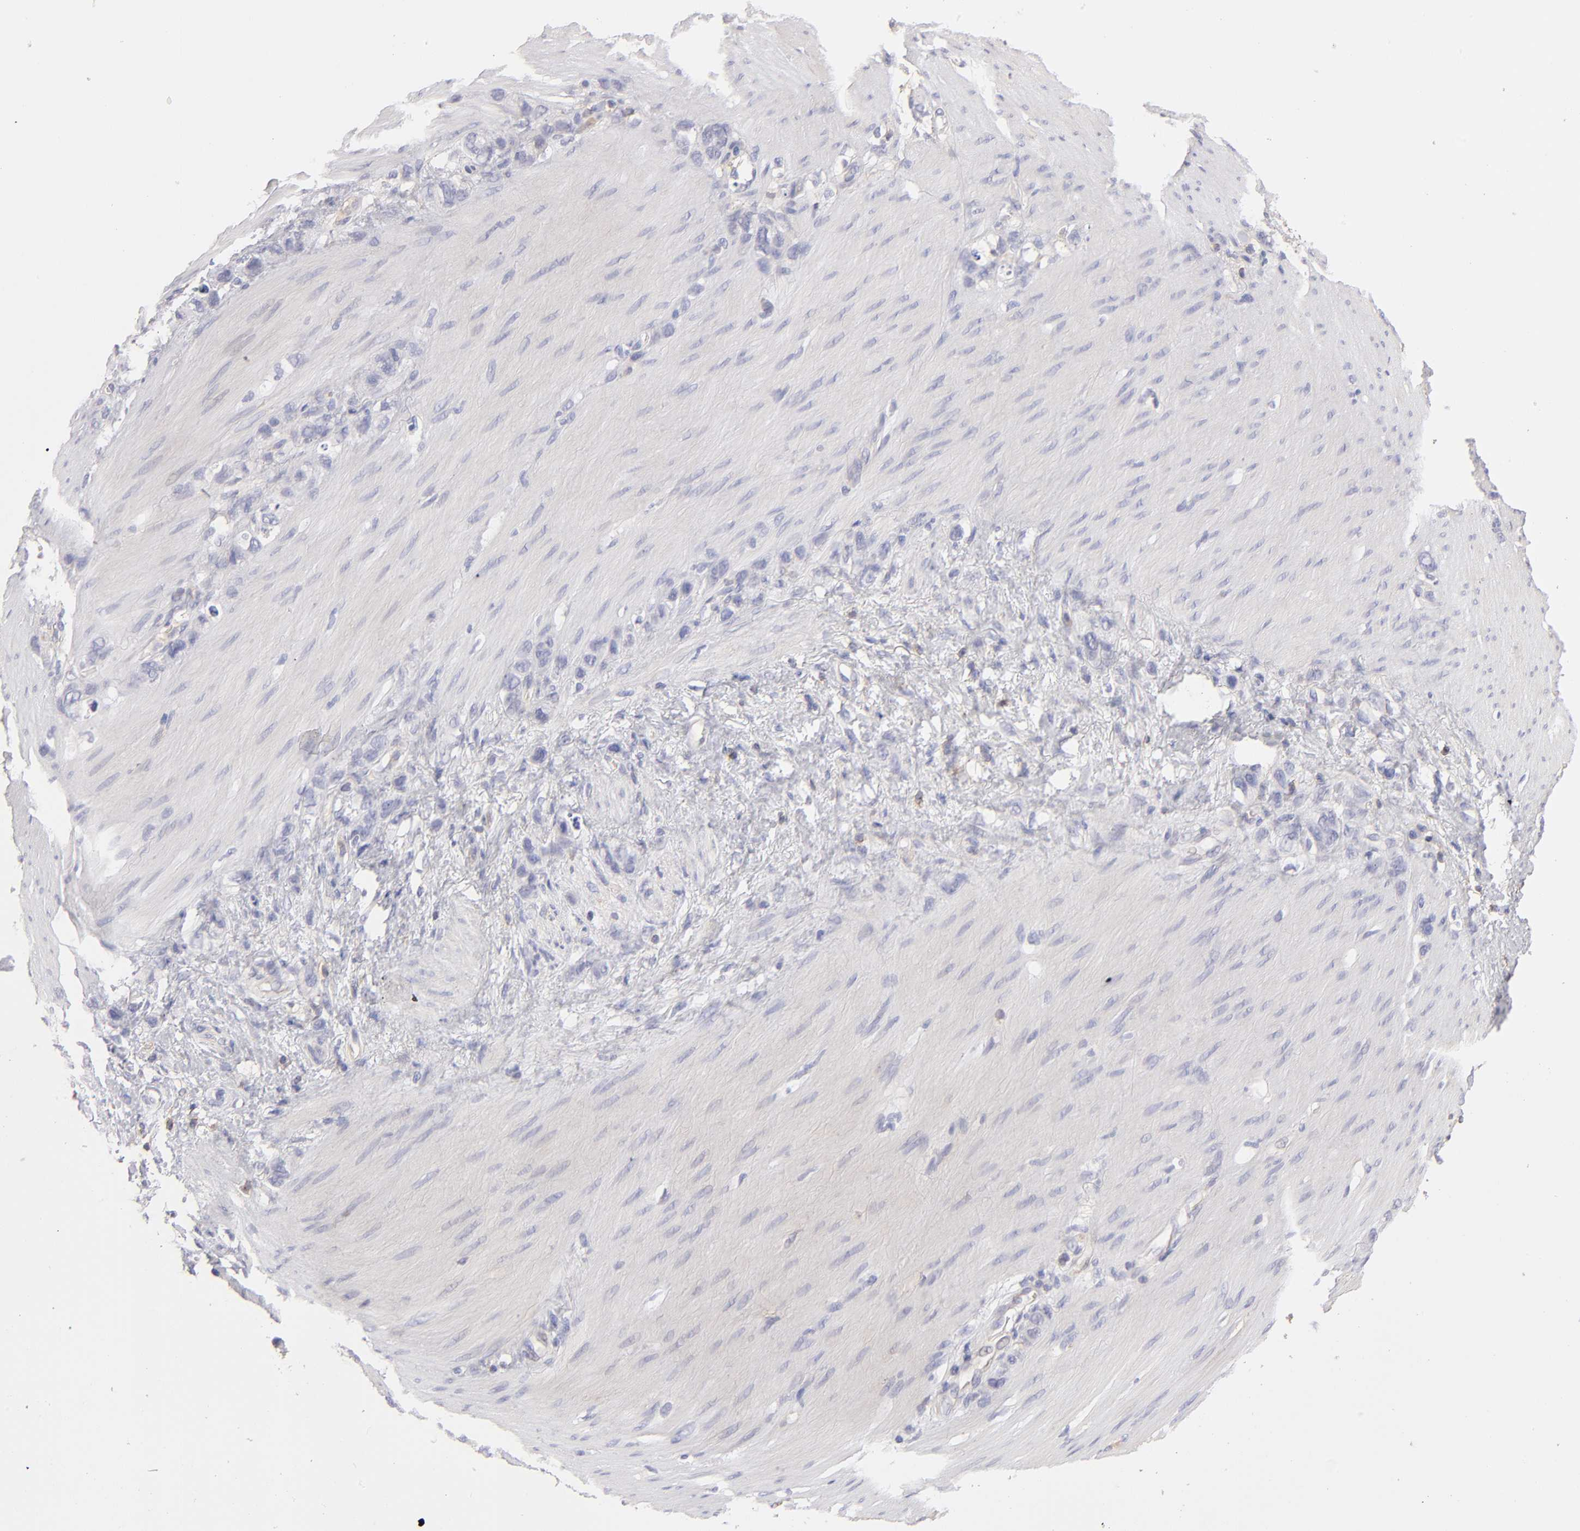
{"staining": {"intensity": "negative", "quantity": "none", "location": "none"}, "tissue": "stomach cancer", "cell_type": "Tumor cells", "image_type": "cancer", "snomed": [{"axis": "morphology", "description": "Normal tissue, NOS"}, {"axis": "morphology", "description": "Adenocarcinoma, NOS"}, {"axis": "morphology", "description": "Adenocarcinoma, High grade"}, {"axis": "topography", "description": "Stomach, upper"}, {"axis": "topography", "description": "Stomach"}], "caption": "Immunohistochemistry (IHC) of human stomach high-grade adenocarcinoma demonstrates no expression in tumor cells. (DAB (3,3'-diaminobenzidine) IHC visualized using brightfield microscopy, high magnification).", "gene": "ABCB1", "patient": {"sex": "female", "age": 65}}